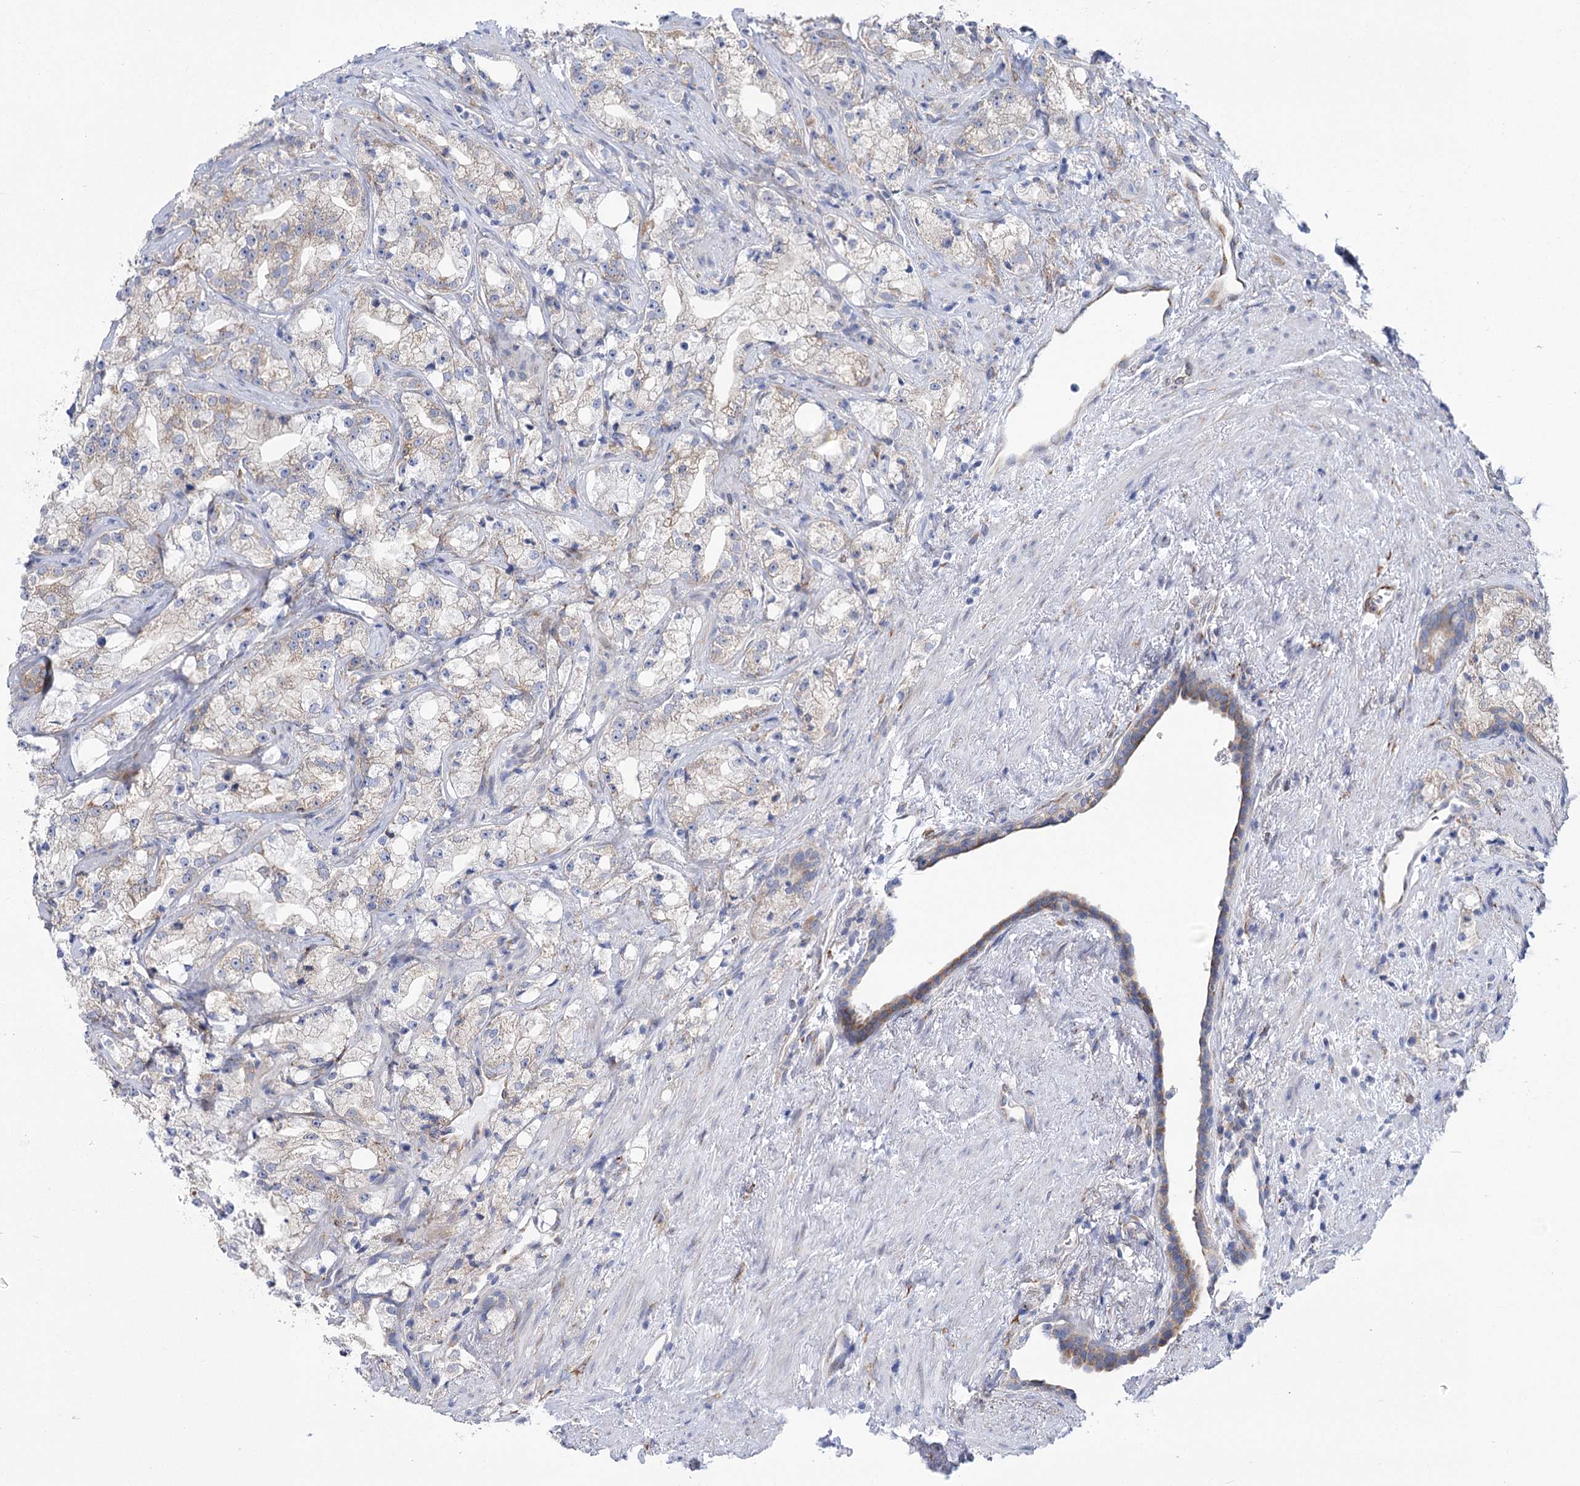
{"staining": {"intensity": "weak", "quantity": "<25%", "location": "cytoplasmic/membranous"}, "tissue": "prostate cancer", "cell_type": "Tumor cells", "image_type": "cancer", "snomed": [{"axis": "morphology", "description": "Adenocarcinoma, High grade"}, {"axis": "topography", "description": "Prostate"}], "caption": "An IHC image of prostate cancer is shown. There is no staining in tumor cells of prostate cancer.", "gene": "YTHDC2", "patient": {"sex": "male", "age": 64}}